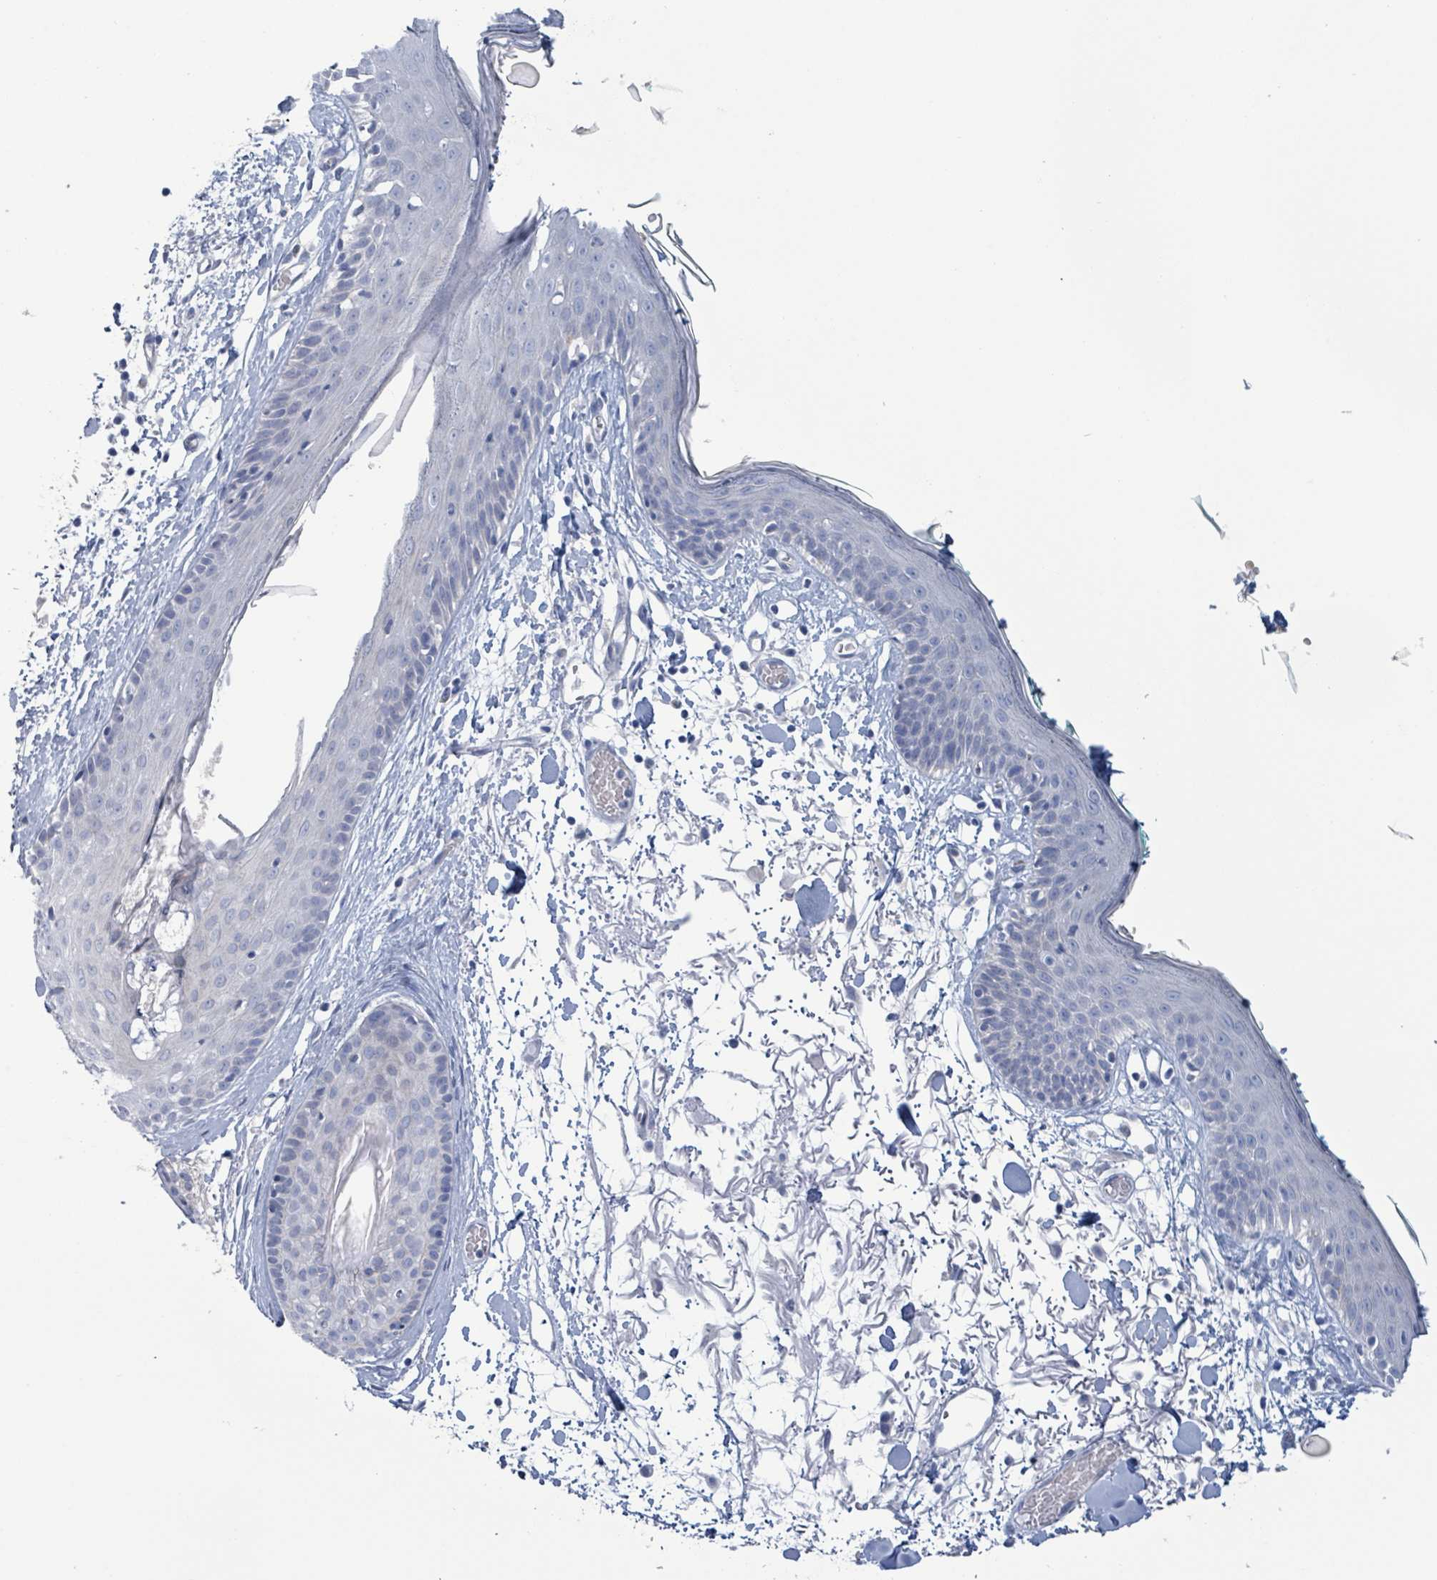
{"staining": {"intensity": "negative", "quantity": "none", "location": "none"}, "tissue": "skin", "cell_type": "Fibroblasts", "image_type": "normal", "snomed": [{"axis": "morphology", "description": "Normal tissue, NOS"}, {"axis": "topography", "description": "Skin"}], "caption": "Skin stained for a protein using IHC reveals no positivity fibroblasts.", "gene": "PKLR", "patient": {"sex": "male", "age": 79}}